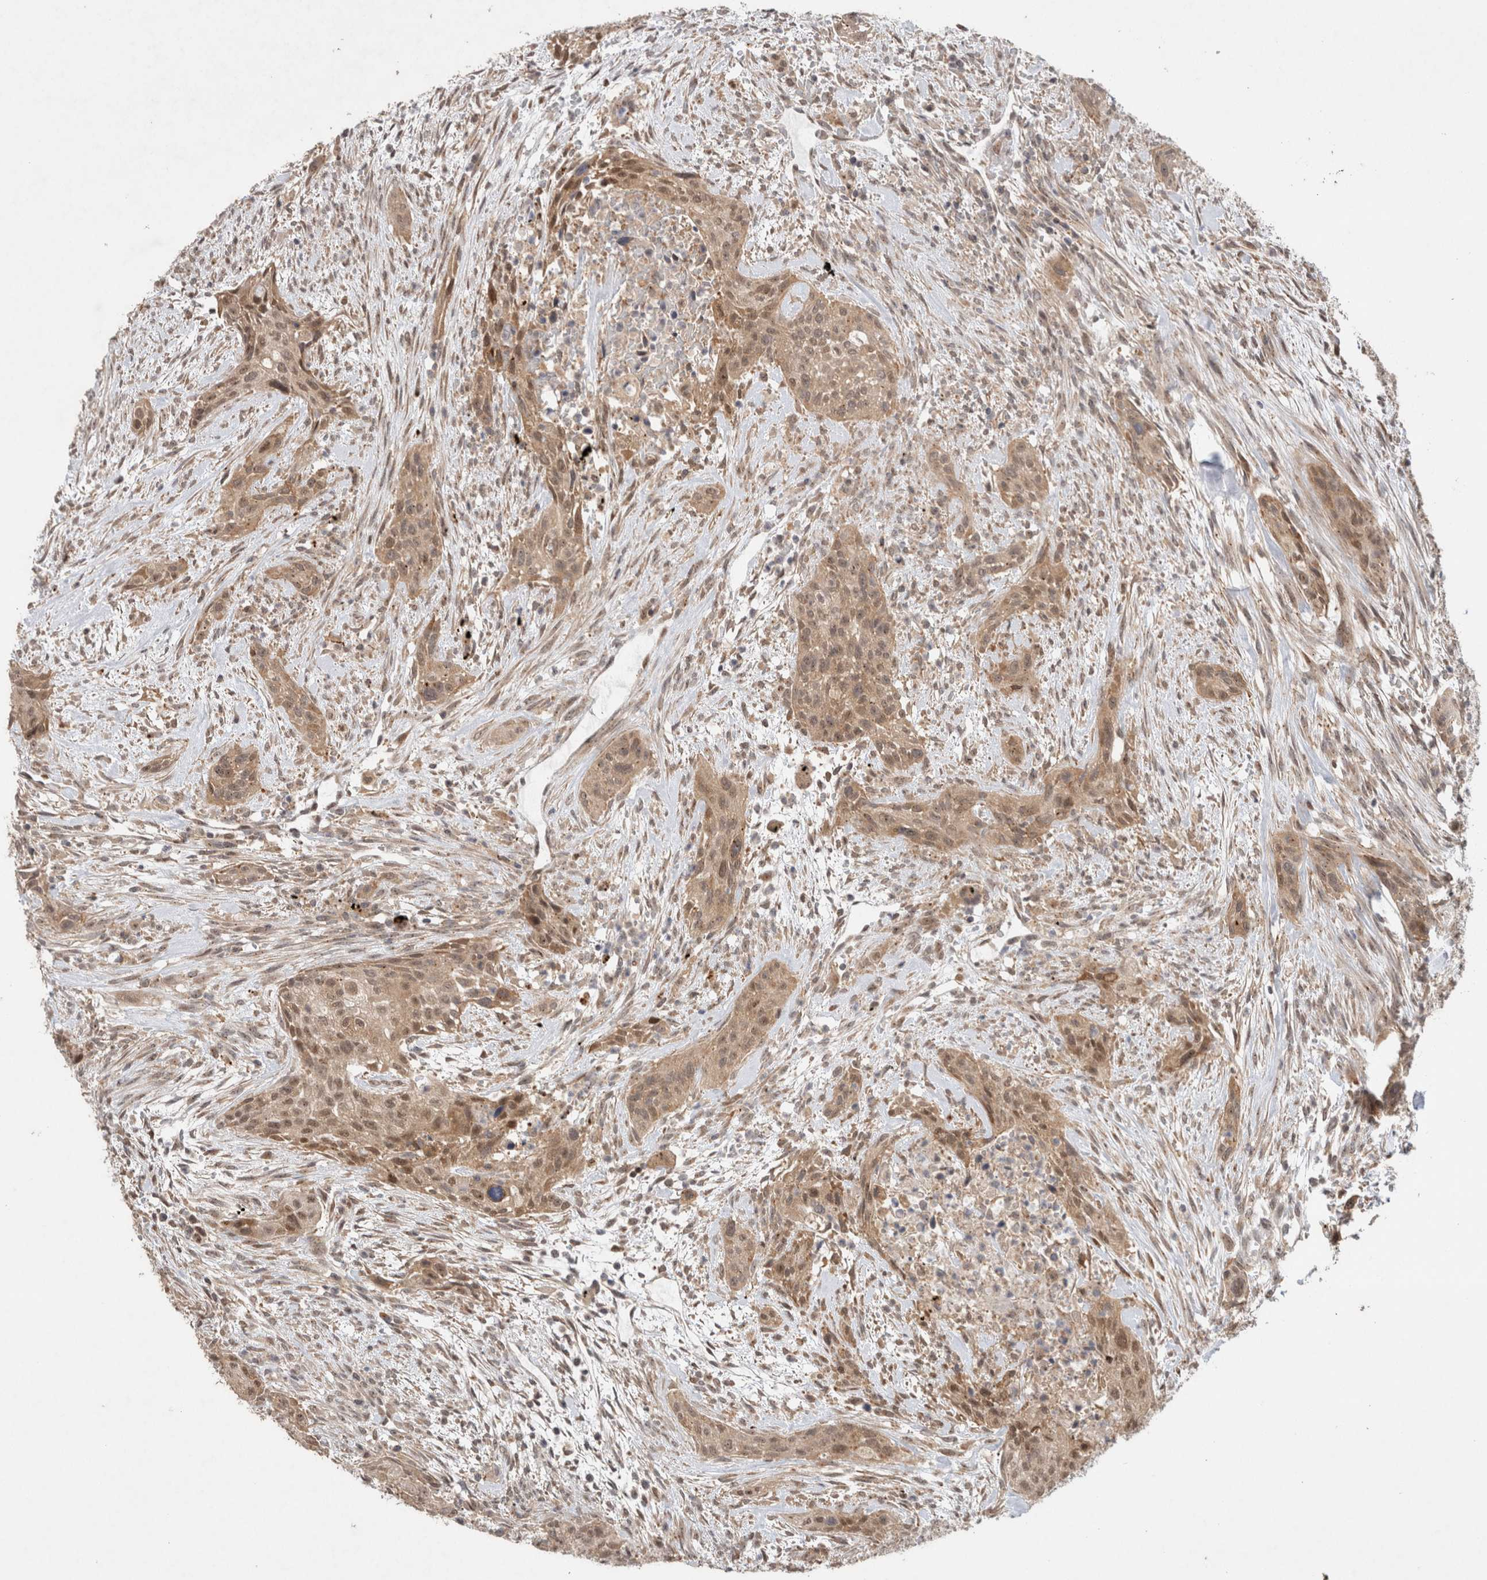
{"staining": {"intensity": "weak", "quantity": ">75%", "location": "cytoplasmic/membranous,nuclear"}, "tissue": "urothelial cancer", "cell_type": "Tumor cells", "image_type": "cancer", "snomed": [{"axis": "morphology", "description": "Urothelial carcinoma, High grade"}, {"axis": "topography", "description": "Urinary bladder"}], "caption": "Immunohistochemical staining of urothelial carcinoma (high-grade) demonstrates weak cytoplasmic/membranous and nuclear protein expression in about >75% of tumor cells.", "gene": "SLC29A1", "patient": {"sex": "male", "age": 35}}